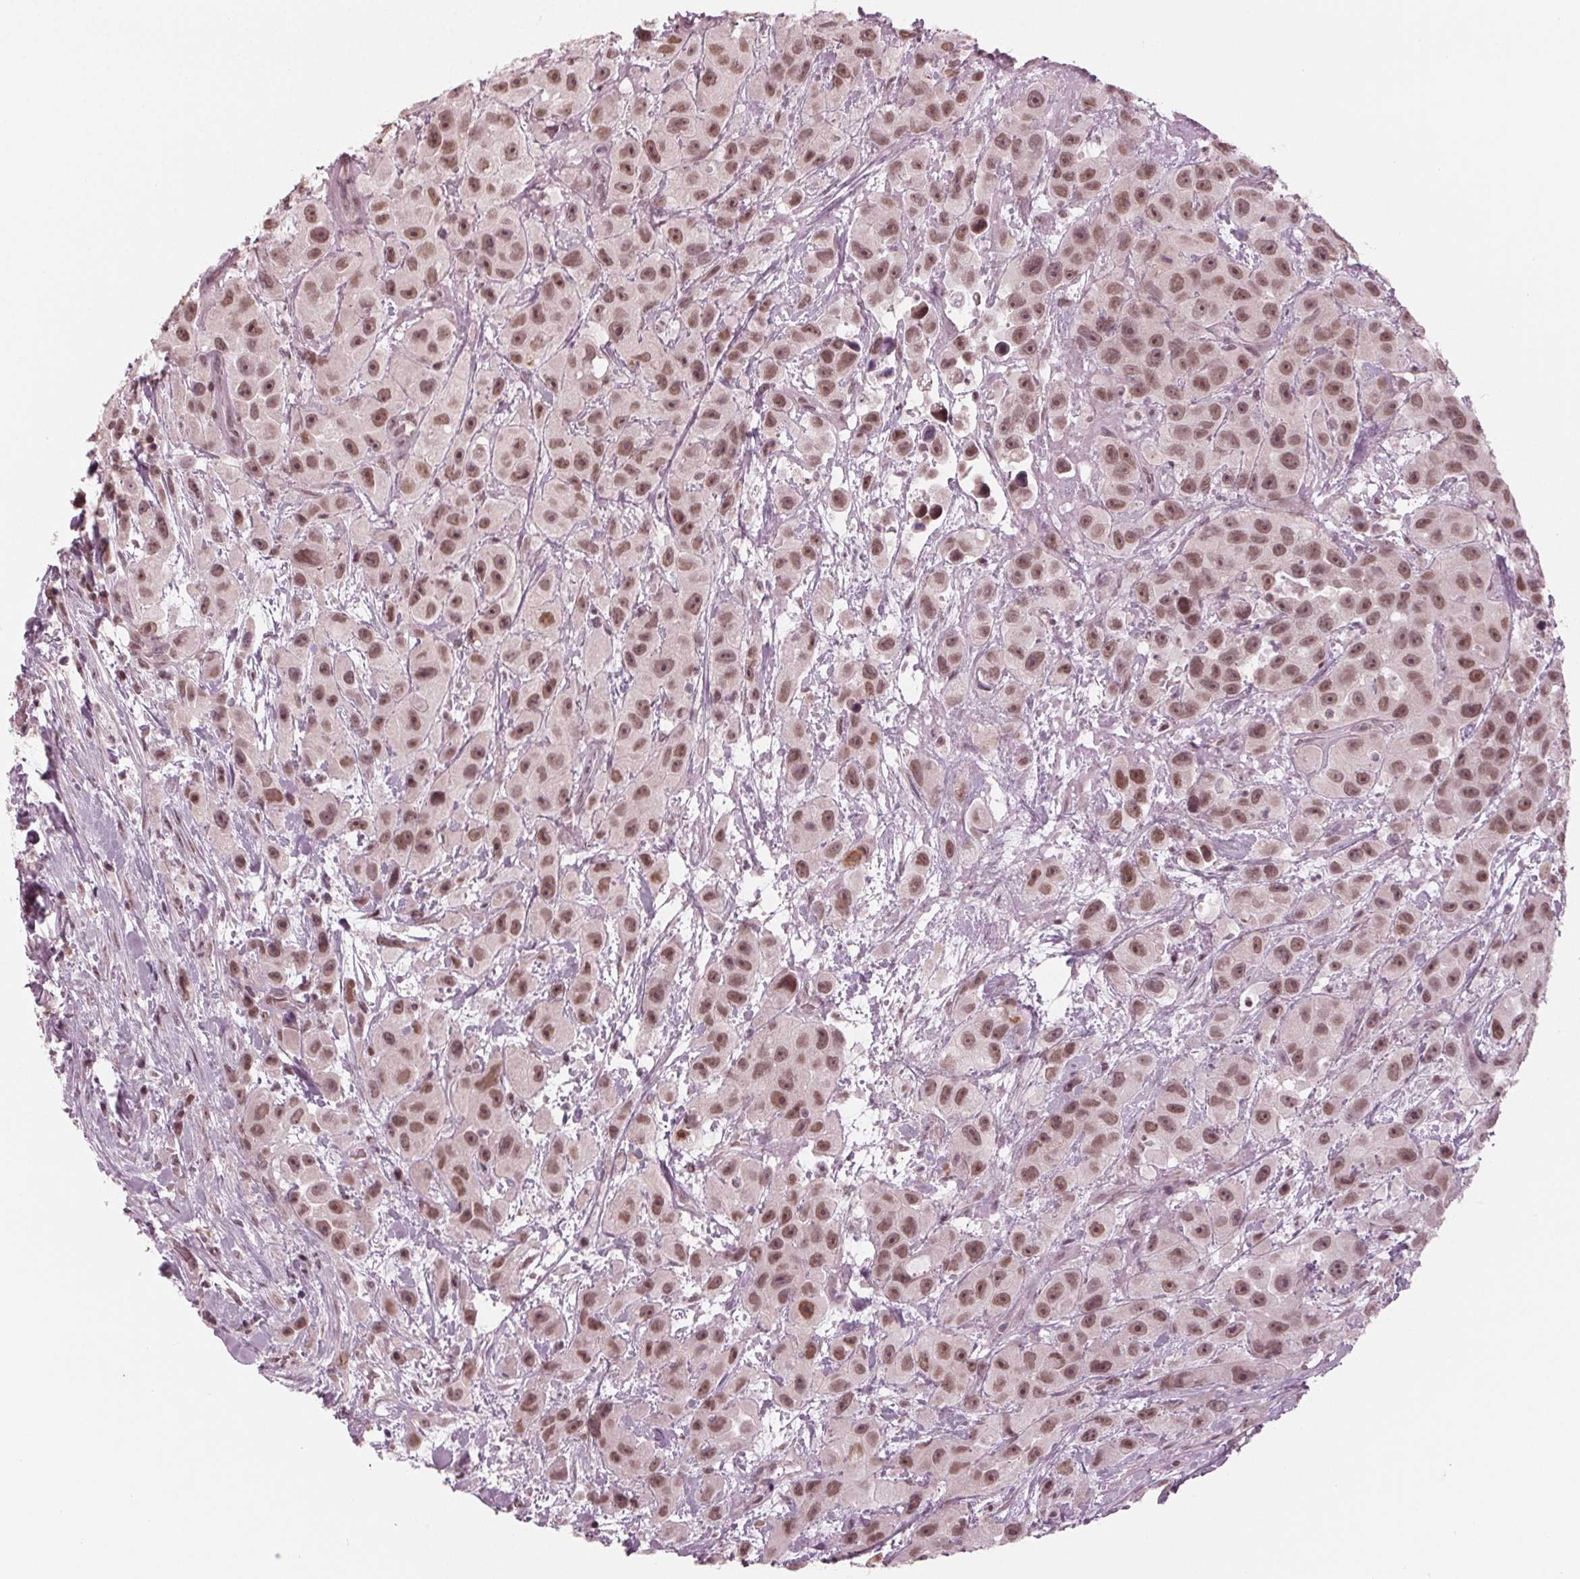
{"staining": {"intensity": "moderate", "quantity": ">75%", "location": "nuclear"}, "tissue": "urothelial cancer", "cell_type": "Tumor cells", "image_type": "cancer", "snomed": [{"axis": "morphology", "description": "Urothelial carcinoma, High grade"}, {"axis": "topography", "description": "Urinary bladder"}], "caption": "Urothelial carcinoma (high-grade) stained with DAB IHC shows medium levels of moderate nuclear expression in about >75% of tumor cells.", "gene": "DNMT3L", "patient": {"sex": "male", "age": 79}}